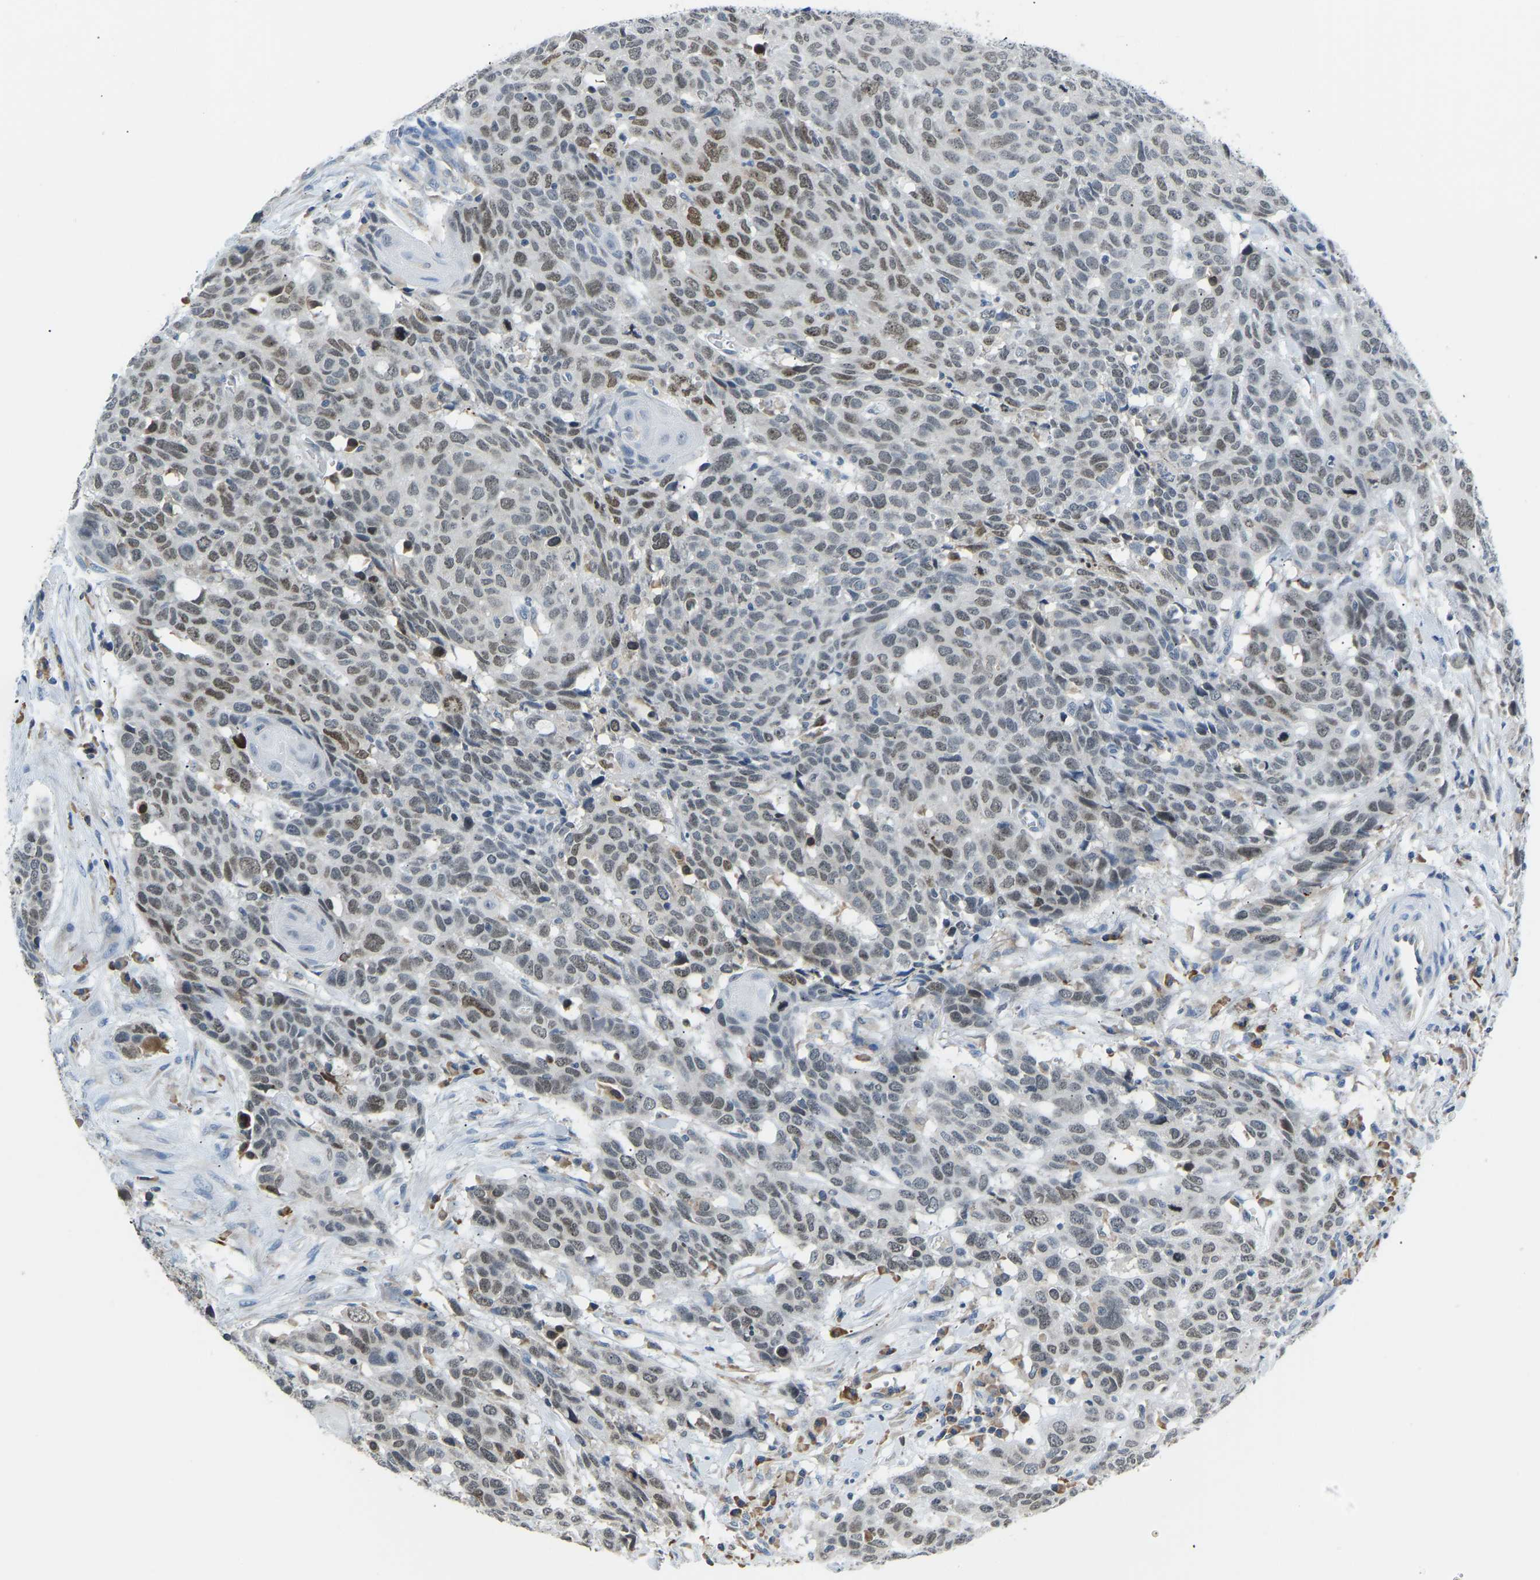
{"staining": {"intensity": "moderate", "quantity": "25%-75%", "location": "nuclear"}, "tissue": "head and neck cancer", "cell_type": "Tumor cells", "image_type": "cancer", "snomed": [{"axis": "morphology", "description": "Squamous cell carcinoma, NOS"}, {"axis": "topography", "description": "Head-Neck"}], "caption": "A medium amount of moderate nuclear staining is identified in approximately 25%-75% of tumor cells in squamous cell carcinoma (head and neck) tissue. (Brightfield microscopy of DAB IHC at high magnification).", "gene": "VRK1", "patient": {"sex": "male", "age": 66}}